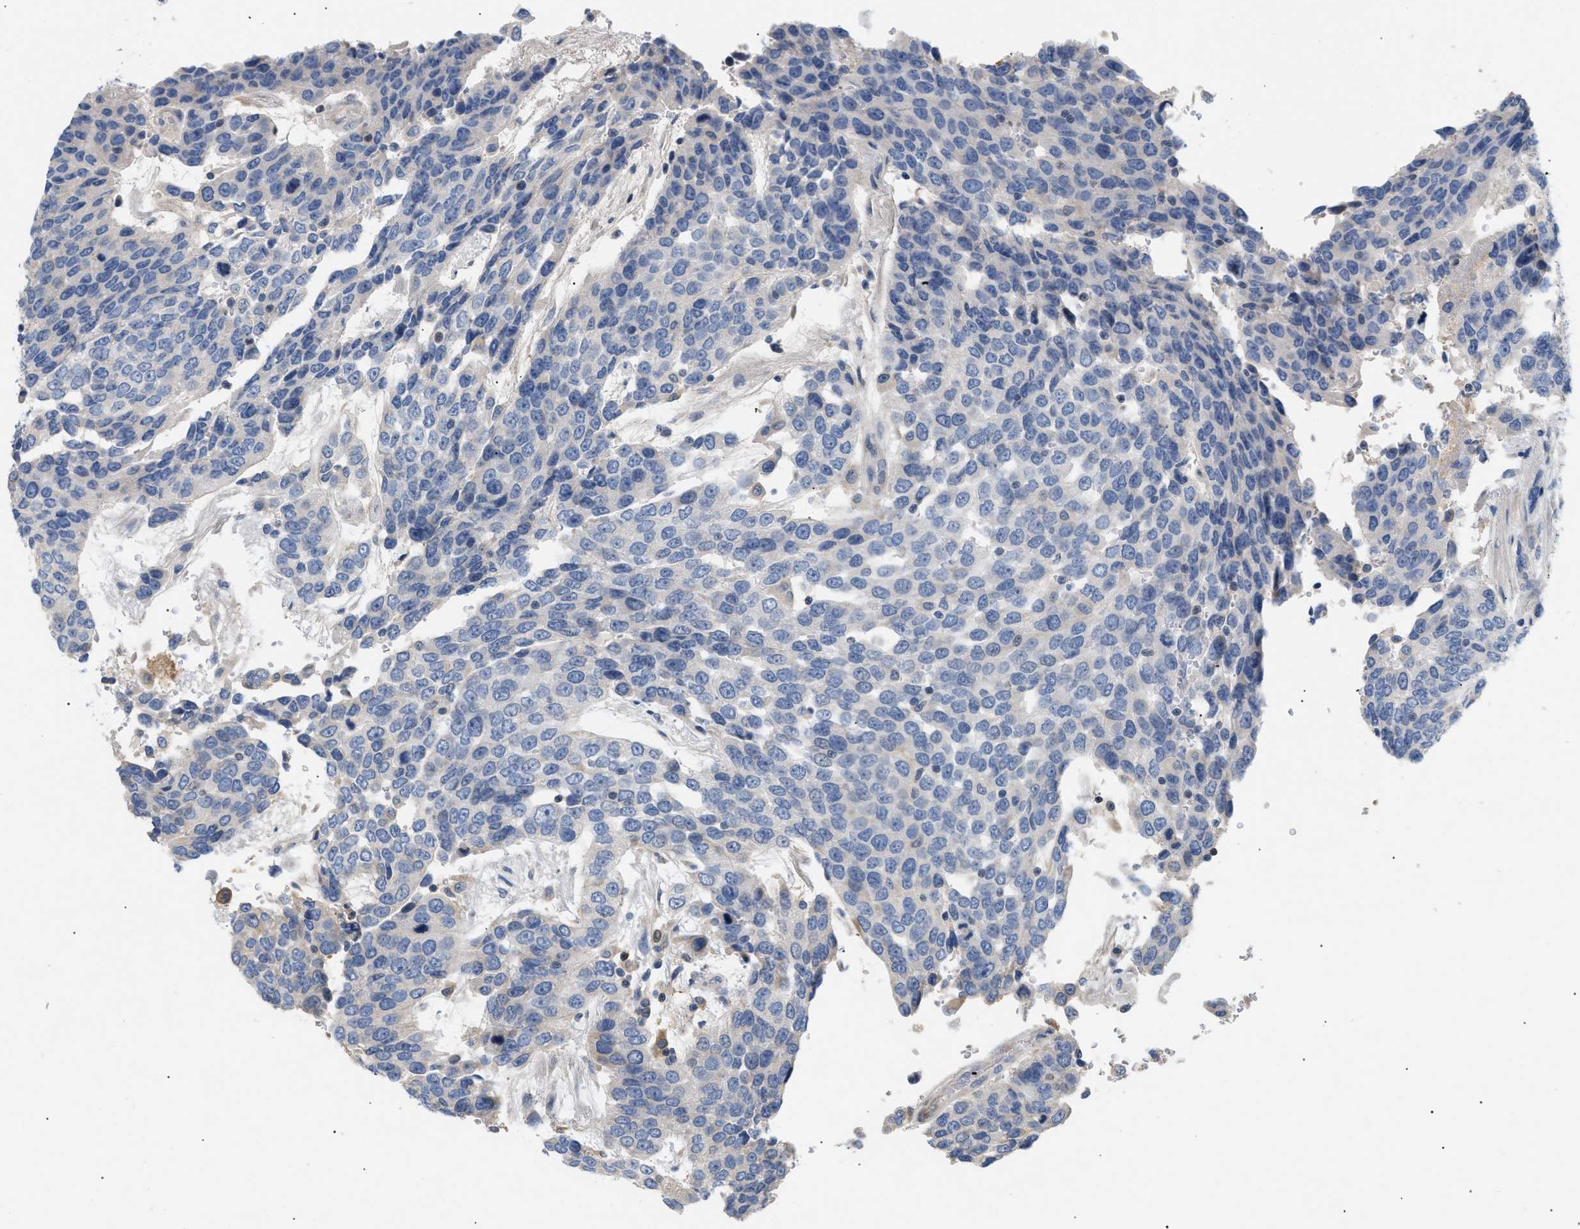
{"staining": {"intensity": "negative", "quantity": "none", "location": "none"}, "tissue": "urothelial cancer", "cell_type": "Tumor cells", "image_type": "cancer", "snomed": [{"axis": "morphology", "description": "Urothelial carcinoma, High grade"}, {"axis": "topography", "description": "Urinary bladder"}], "caption": "This micrograph is of urothelial cancer stained with immunohistochemistry (IHC) to label a protein in brown with the nuclei are counter-stained blue. There is no positivity in tumor cells.", "gene": "FARS2", "patient": {"sex": "female", "age": 80}}